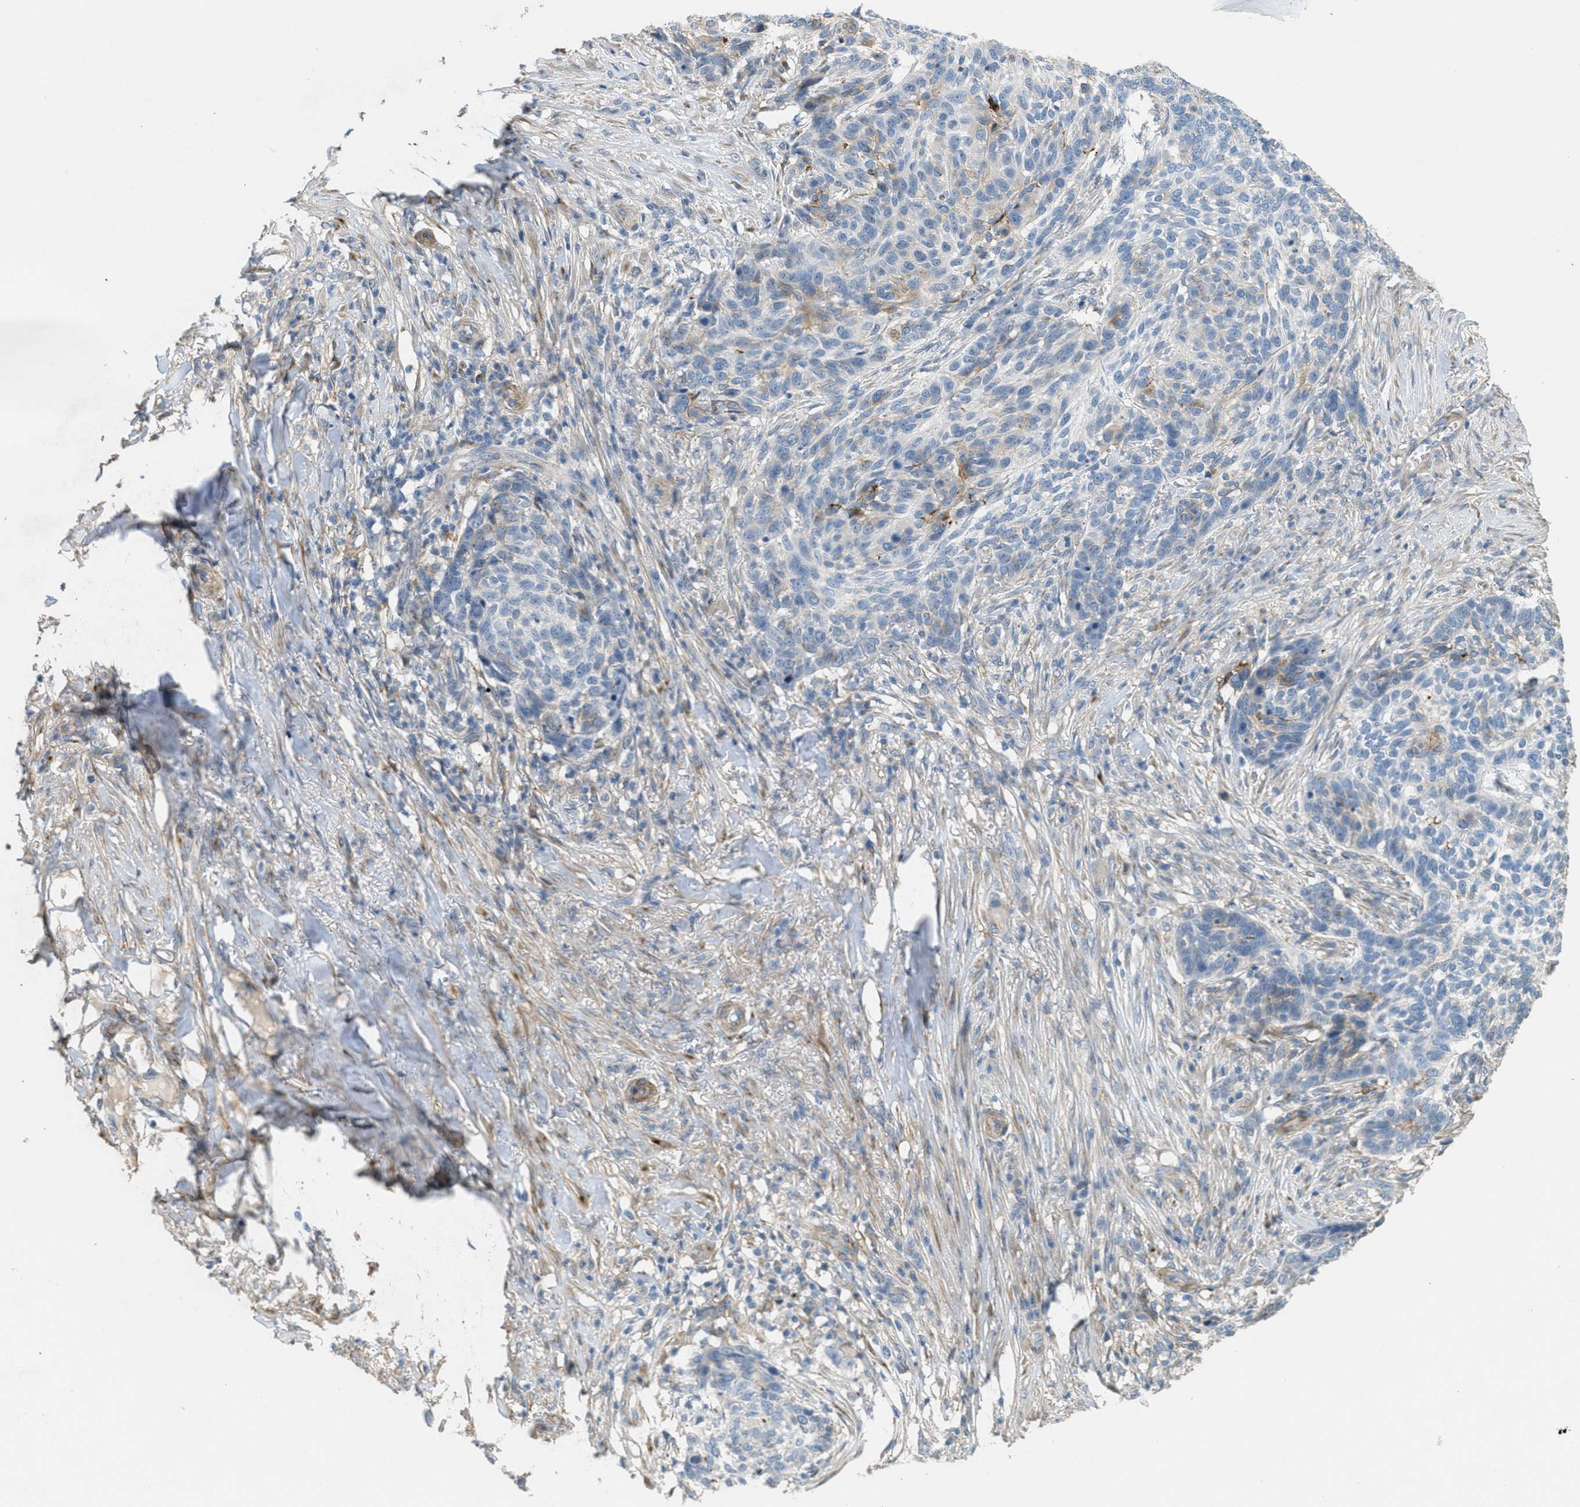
{"staining": {"intensity": "negative", "quantity": "none", "location": "none"}, "tissue": "skin cancer", "cell_type": "Tumor cells", "image_type": "cancer", "snomed": [{"axis": "morphology", "description": "Basal cell carcinoma"}, {"axis": "topography", "description": "Skin"}], "caption": "A high-resolution image shows immunohistochemistry (IHC) staining of skin basal cell carcinoma, which demonstrates no significant positivity in tumor cells. The staining was performed using DAB (3,3'-diaminobenzidine) to visualize the protein expression in brown, while the nuclei were stained in blue with hematoxylin (Magnification: 20x).", "gene": "ADCY5", "patient": {"sex": "male", "age": 85}}